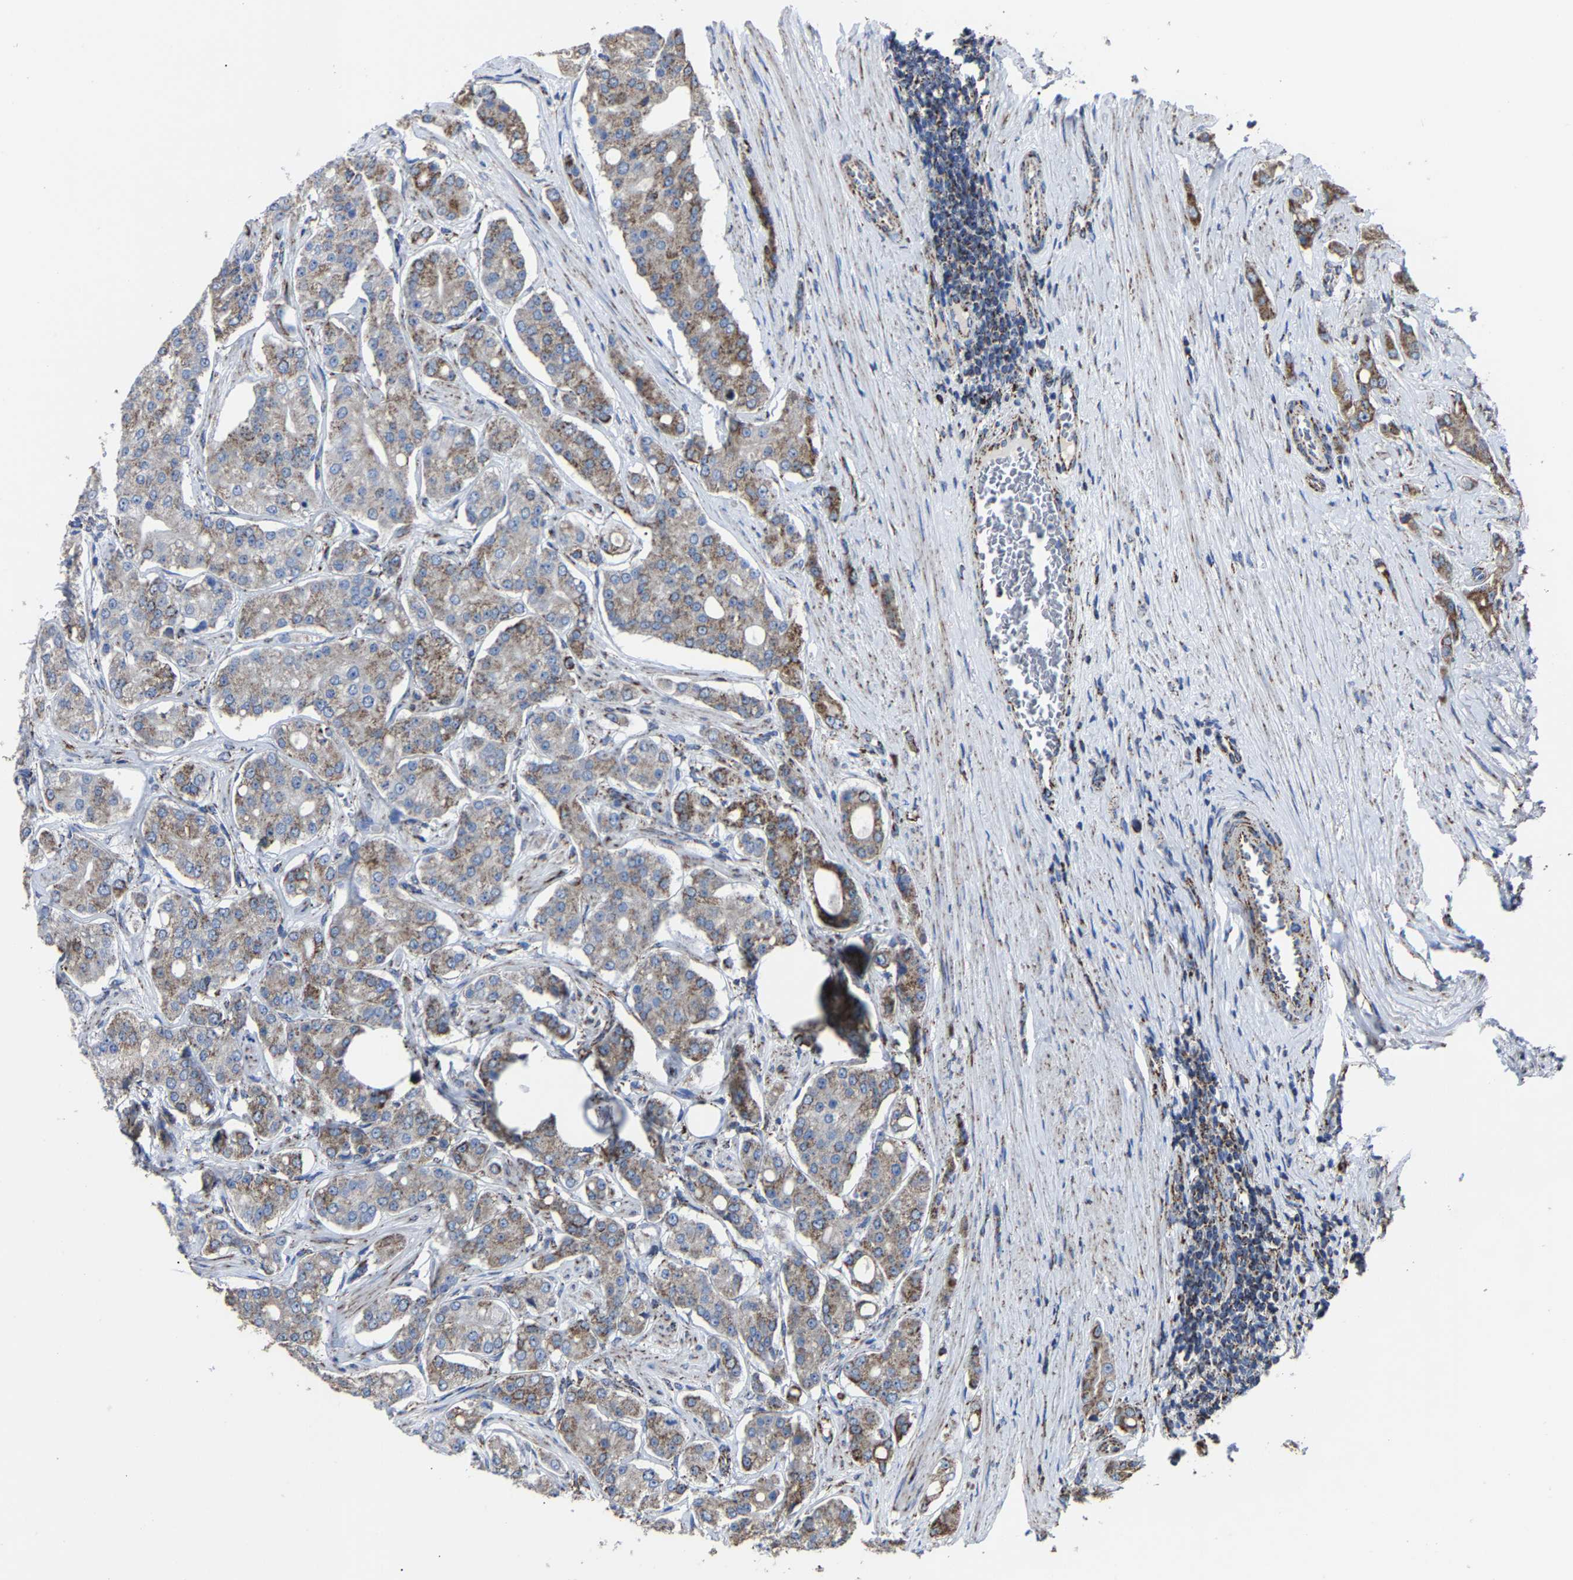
{"staining": {"intensity": "moderate", "quantity": "25%-75%", "location": "cytoplasmic/membranous"}, "tissue": "prostate cancer", "cell_type": "Tumor cells", "image_type": "cancer", "snomed": [{"axis": "morphology", "description": "Adenocarcinoma, High grade"}, {"axis": "topography", "description": "Prostate"}], "caption": "About 25%-75% of tumor cells in human high-grade adenocarcinoma (prostate) reveal moderate cytoplasmic/membranous protein positivity as visualized by brown immunohistochemical staining.", "gene": "NDUFV3", "patient": {"sex": "male", "age": 71}}